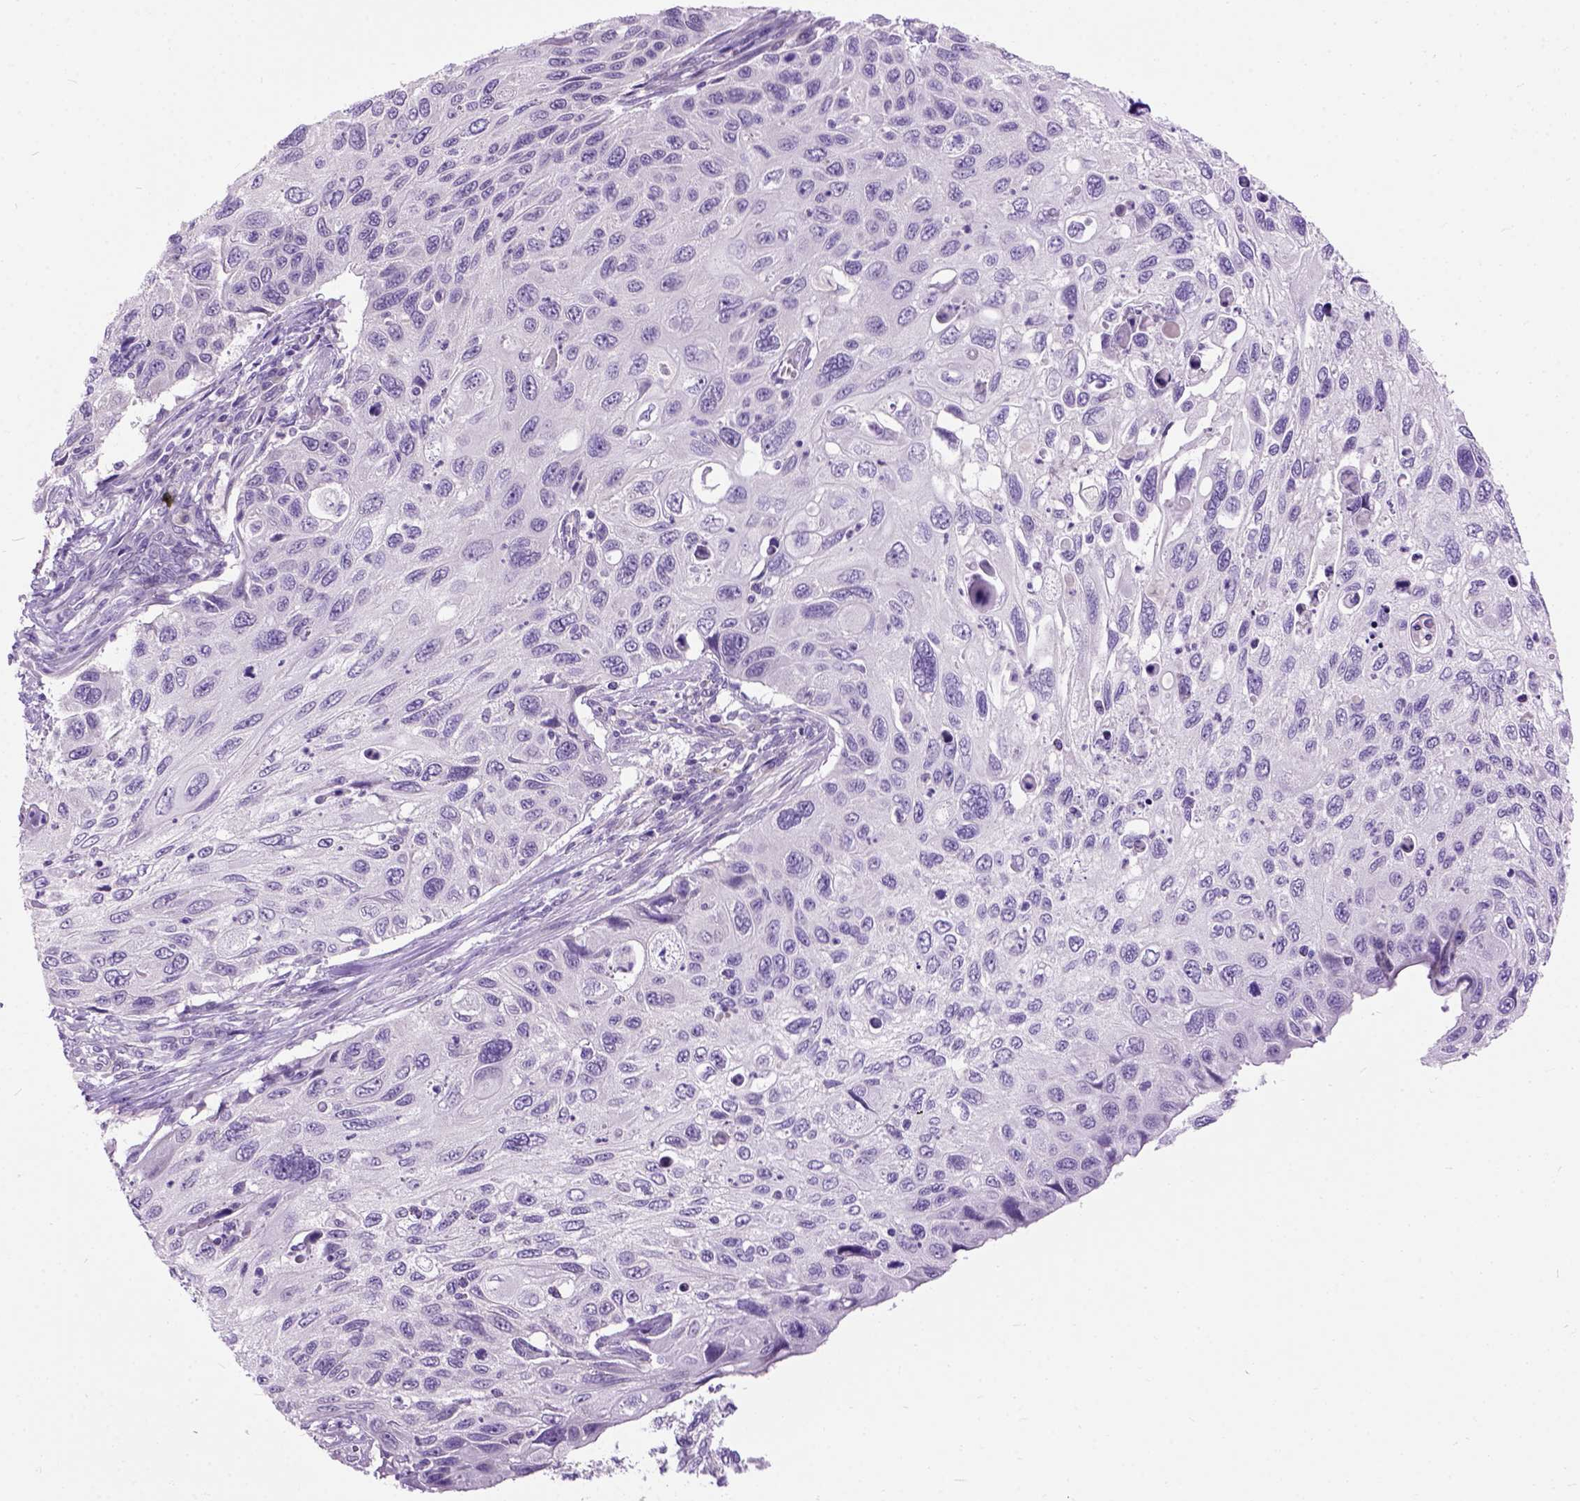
{"staining": {"intensity": "negative", "quantity": "none", "location": "none"}, "tissue": "cervical cancer", "cell_type": "Tumor cells", "image_type": "cancer", "snomed": [{"axis": "morphology", "description": "Squamous cell carcinoma, NOS"}, {"axis": "topography", "description": "Cervix"}], "caption": "High power microscopy micrograph of an immunohistochemistry (IHC) image of cervical cancer (squamous cell carcinoma), revealing no significant positivity in tumor cells.", "gene": "MAPT", "patient": {"sex": "female", "age": 70}}